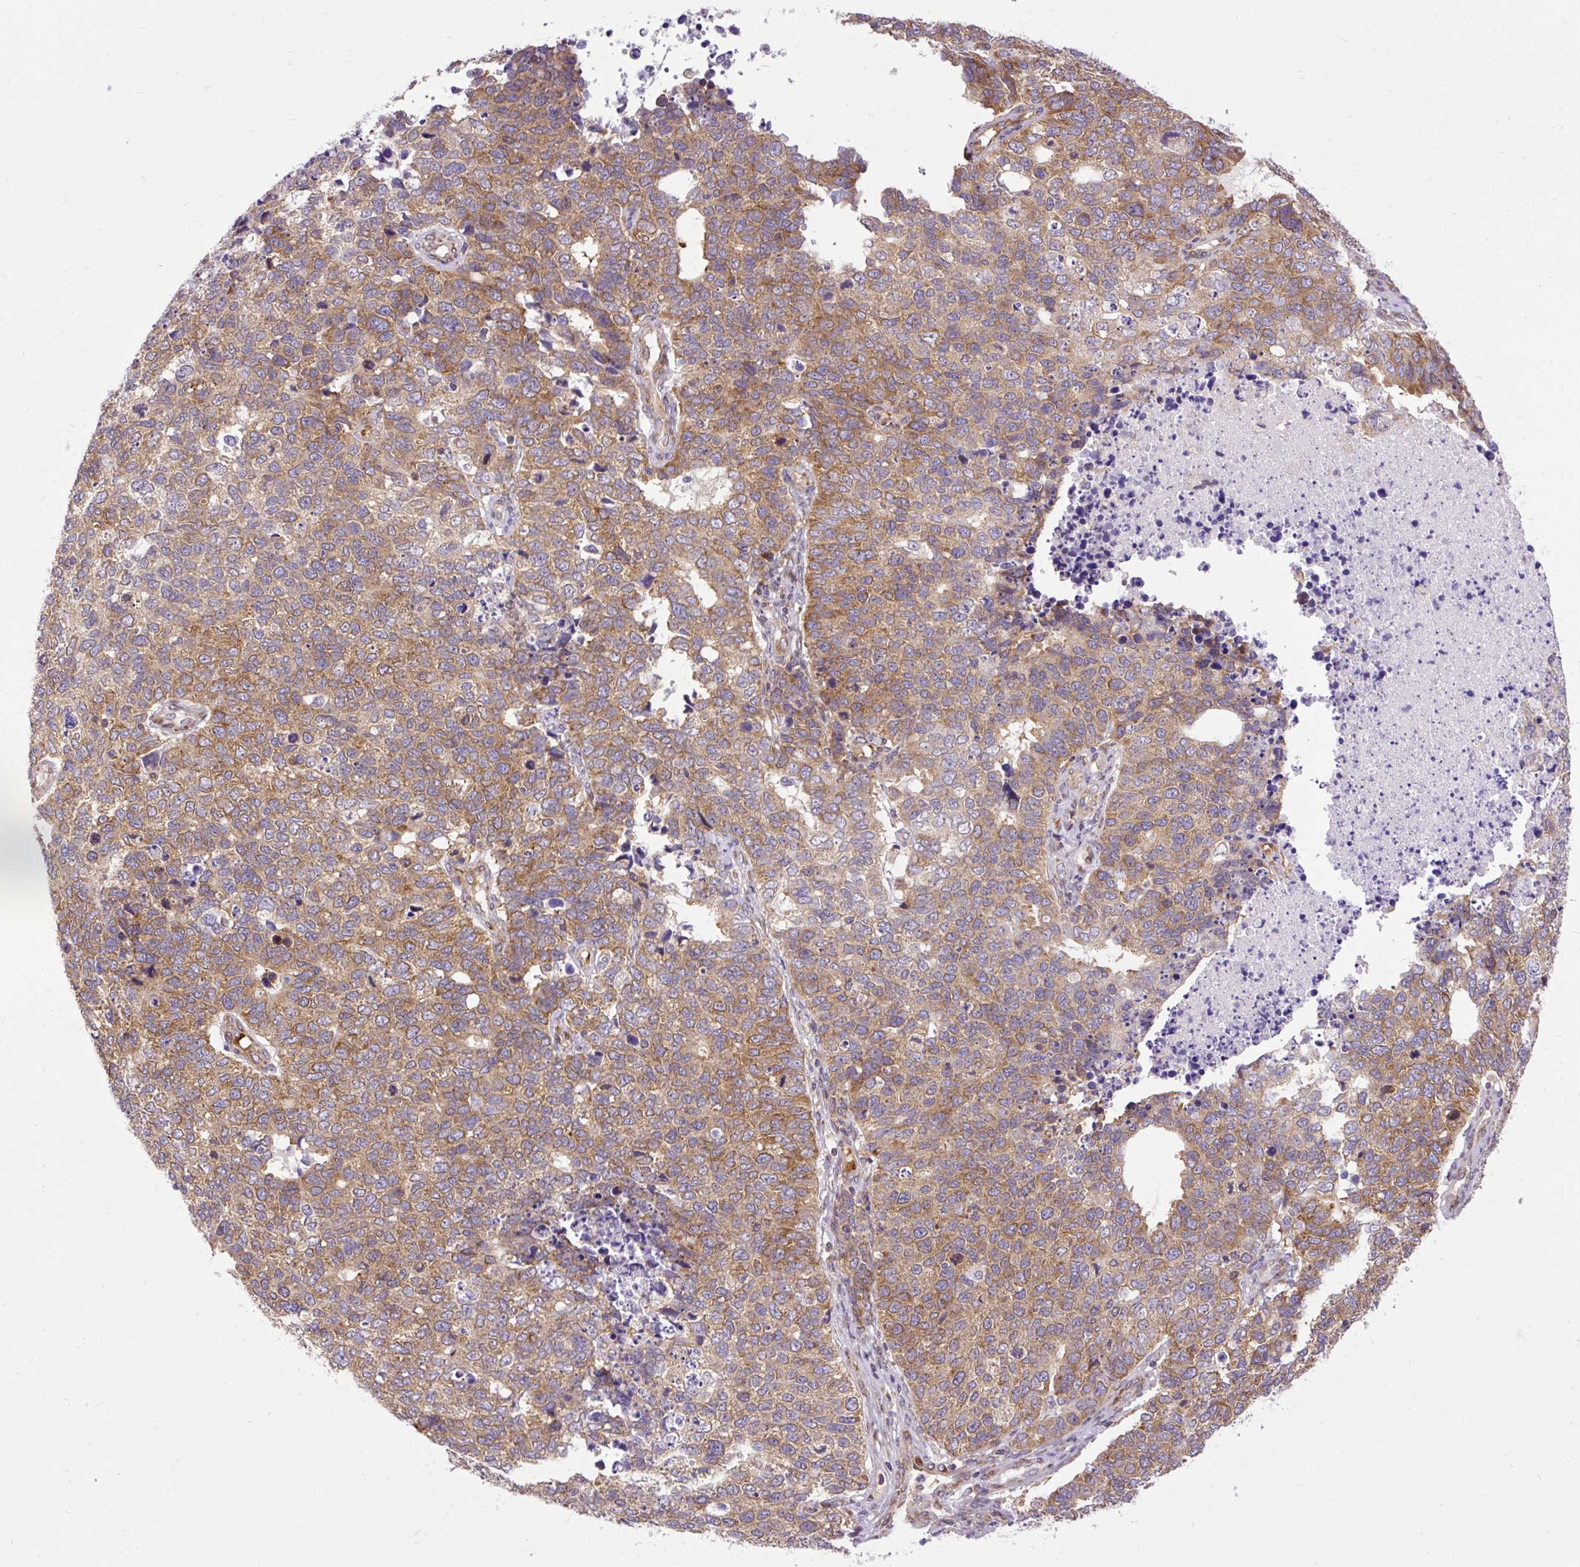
{"staining": {"intensity": "moderate", "quantity": ">75%", "location": "cytoplasmic/membranous"}, "tissue": "cervical cancer", "cell_type": "Tumor cells", "image_type": "cancer", "snomed": [{"axis": "morphology", "description": "Squamous cell carcinoma, NOS"}, {"axis": "topography", "description": "Cervix"}], "caption": "Protein staining demonstrates moderate cytoplasmic/membranous staining in approximately >75% of tumor cells in cervical cancer.", "gene": "TRIM17", "patient": {"sex": "female", "age": 63}}